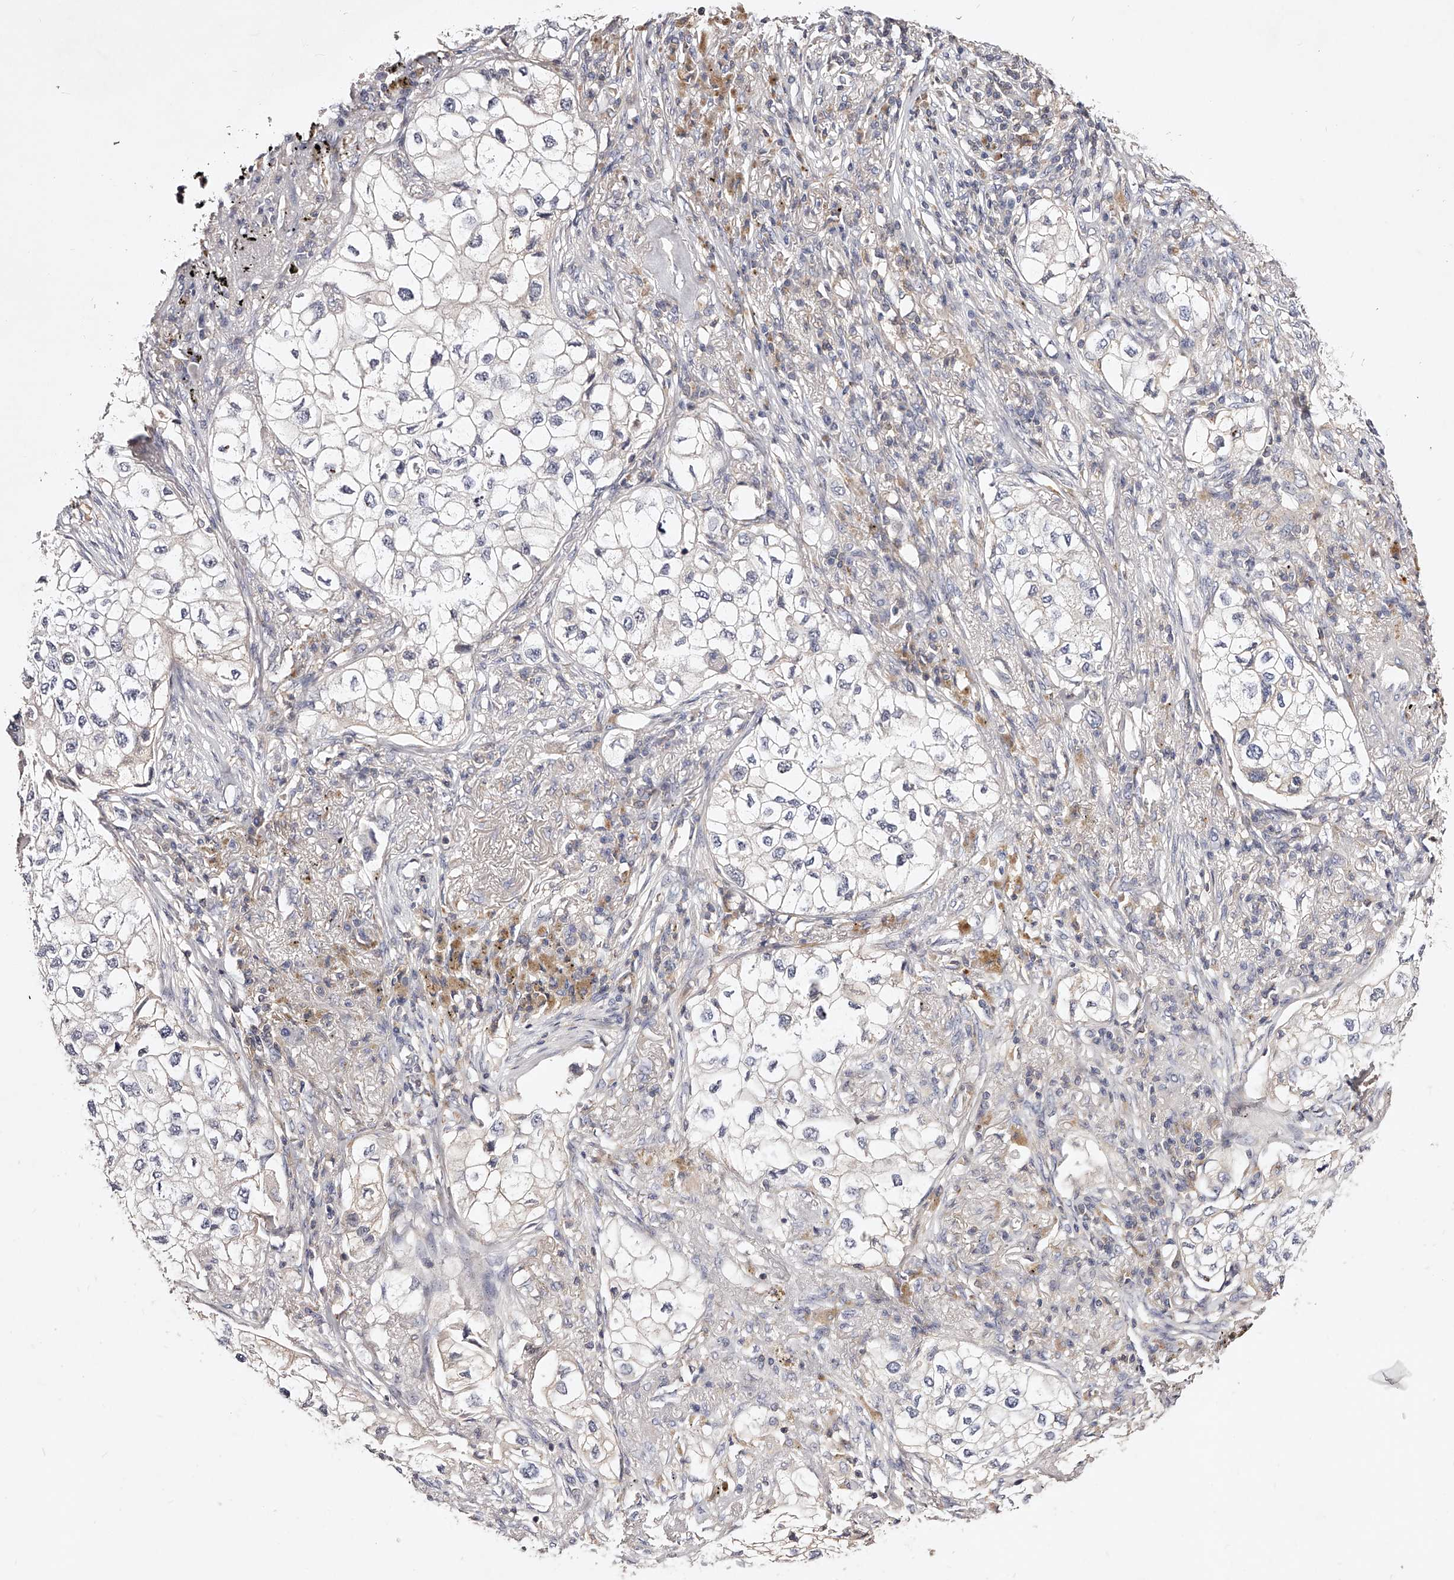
{"staining": {"intensity": "negative", "quantity": "none", "location": "none"}, "tissue": "lung cancer", "cell_type": "Tumor cells", "image_type": "cancer", "snomed": [{"axis": "morphology", "description": "Adenocarcinoma, NOS"}, {"axis": "topography", "description": "Lung"}], "caption": "This is a image of immunohistochemistry (IHC) staining of lung cancer (adenocarcinoma), which shows no expression in tumor cells.", "gene": "PHACTR1", "patient": {"sex": "male", "age": 63}}